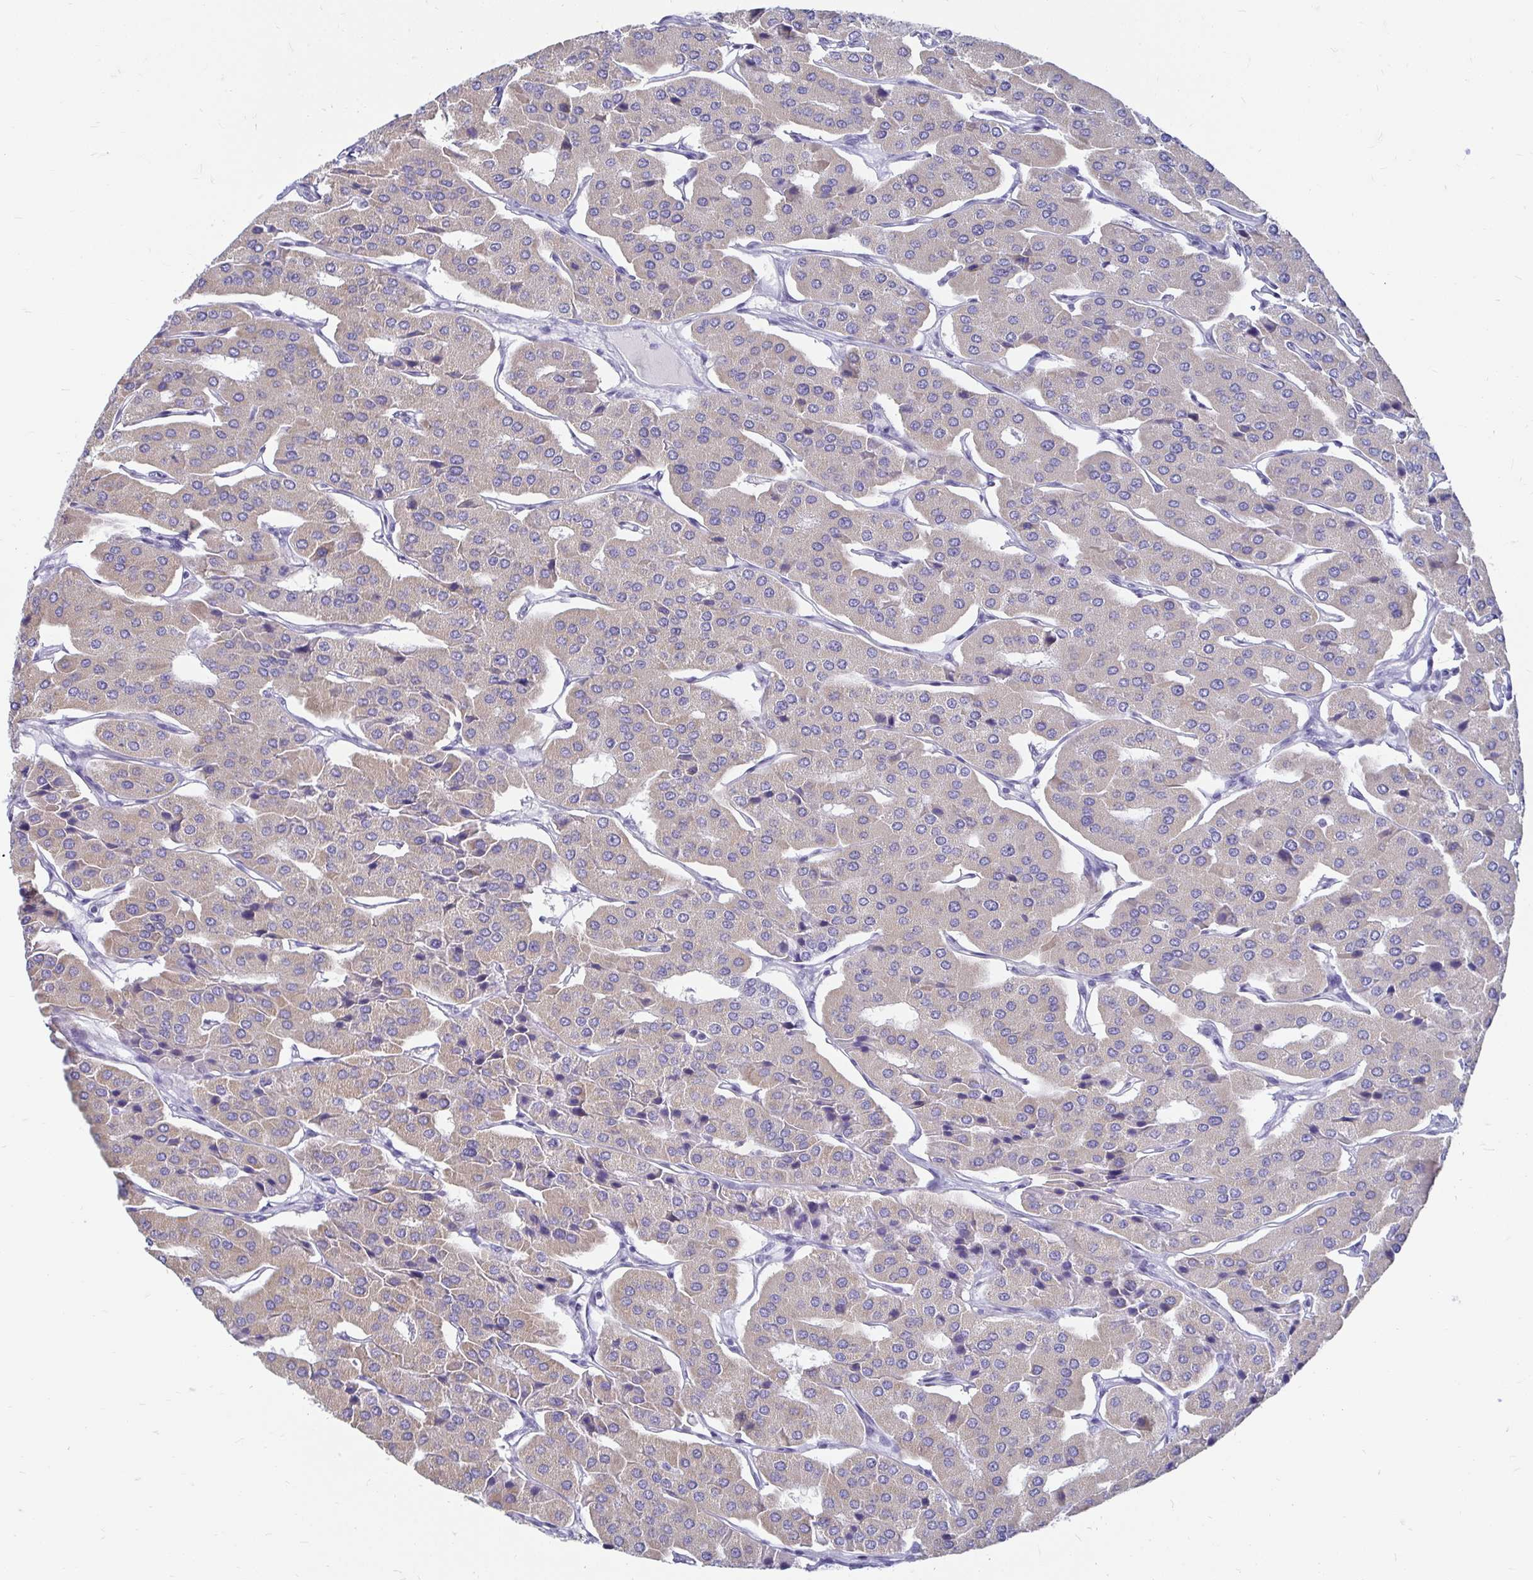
{"staining": {"intensity": "negative", "quantity": "none", "location": "none"}, "tissue": "parathyroid gland", "cell_type": "Glandular cells", "image_type": "normal", "snomed": [{"axis": "morphology", "description": "Normal tissue, NOS"}, {"axis": "morphology", "description": "Adenoma, NOS"}, {"axis": "topography", "description": "Parathyroid gland"}], "caption": "Immunohistochemistry photomicrograph of benign parathyroid gland: human parathyroid gland stained with DAB shows no significant protein expression in glandular cells.", "gene": "PEG10", "patient": {"sex": "female", "age": 86}}